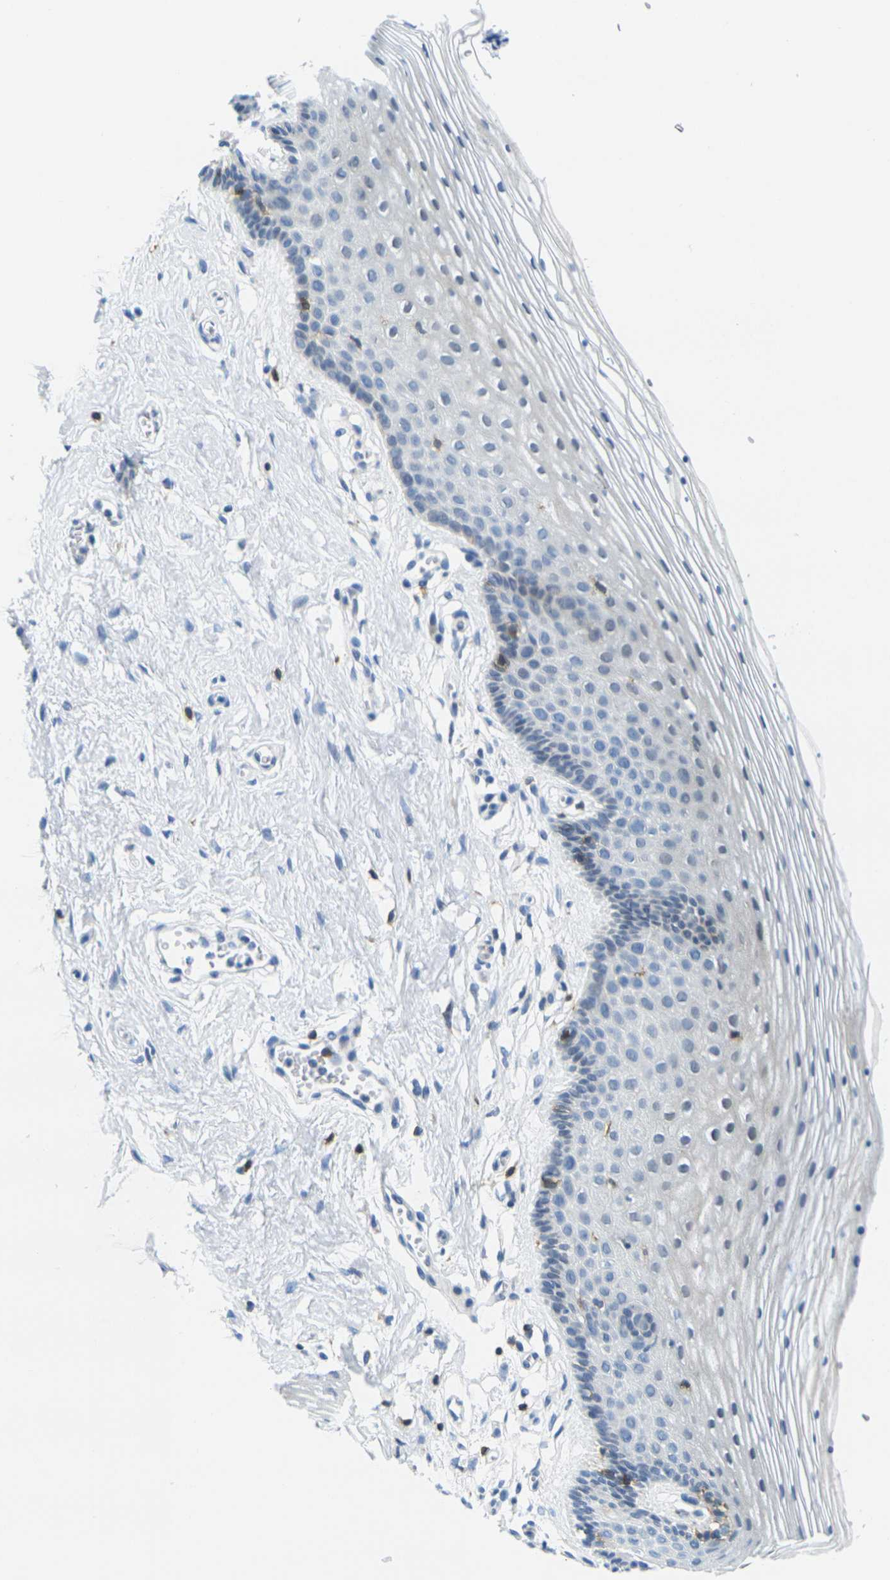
{"staining": {"intensity": "negative", "quantity": "none", "location": "none"}, "tissue": "vagina", "cell_type": "Squamous epithelial cells", "image_type": "normal", "snomed": [{"axis": "morphology", "description": "Normal tissue, NOS"}, {"axis": "topography", "description": "Vagina"}], "caption": "There is no significant positivity in squamous epithelial cells of vagina.", "gene": "CD3D", "patient": {"sex": "female", "age": 32}}